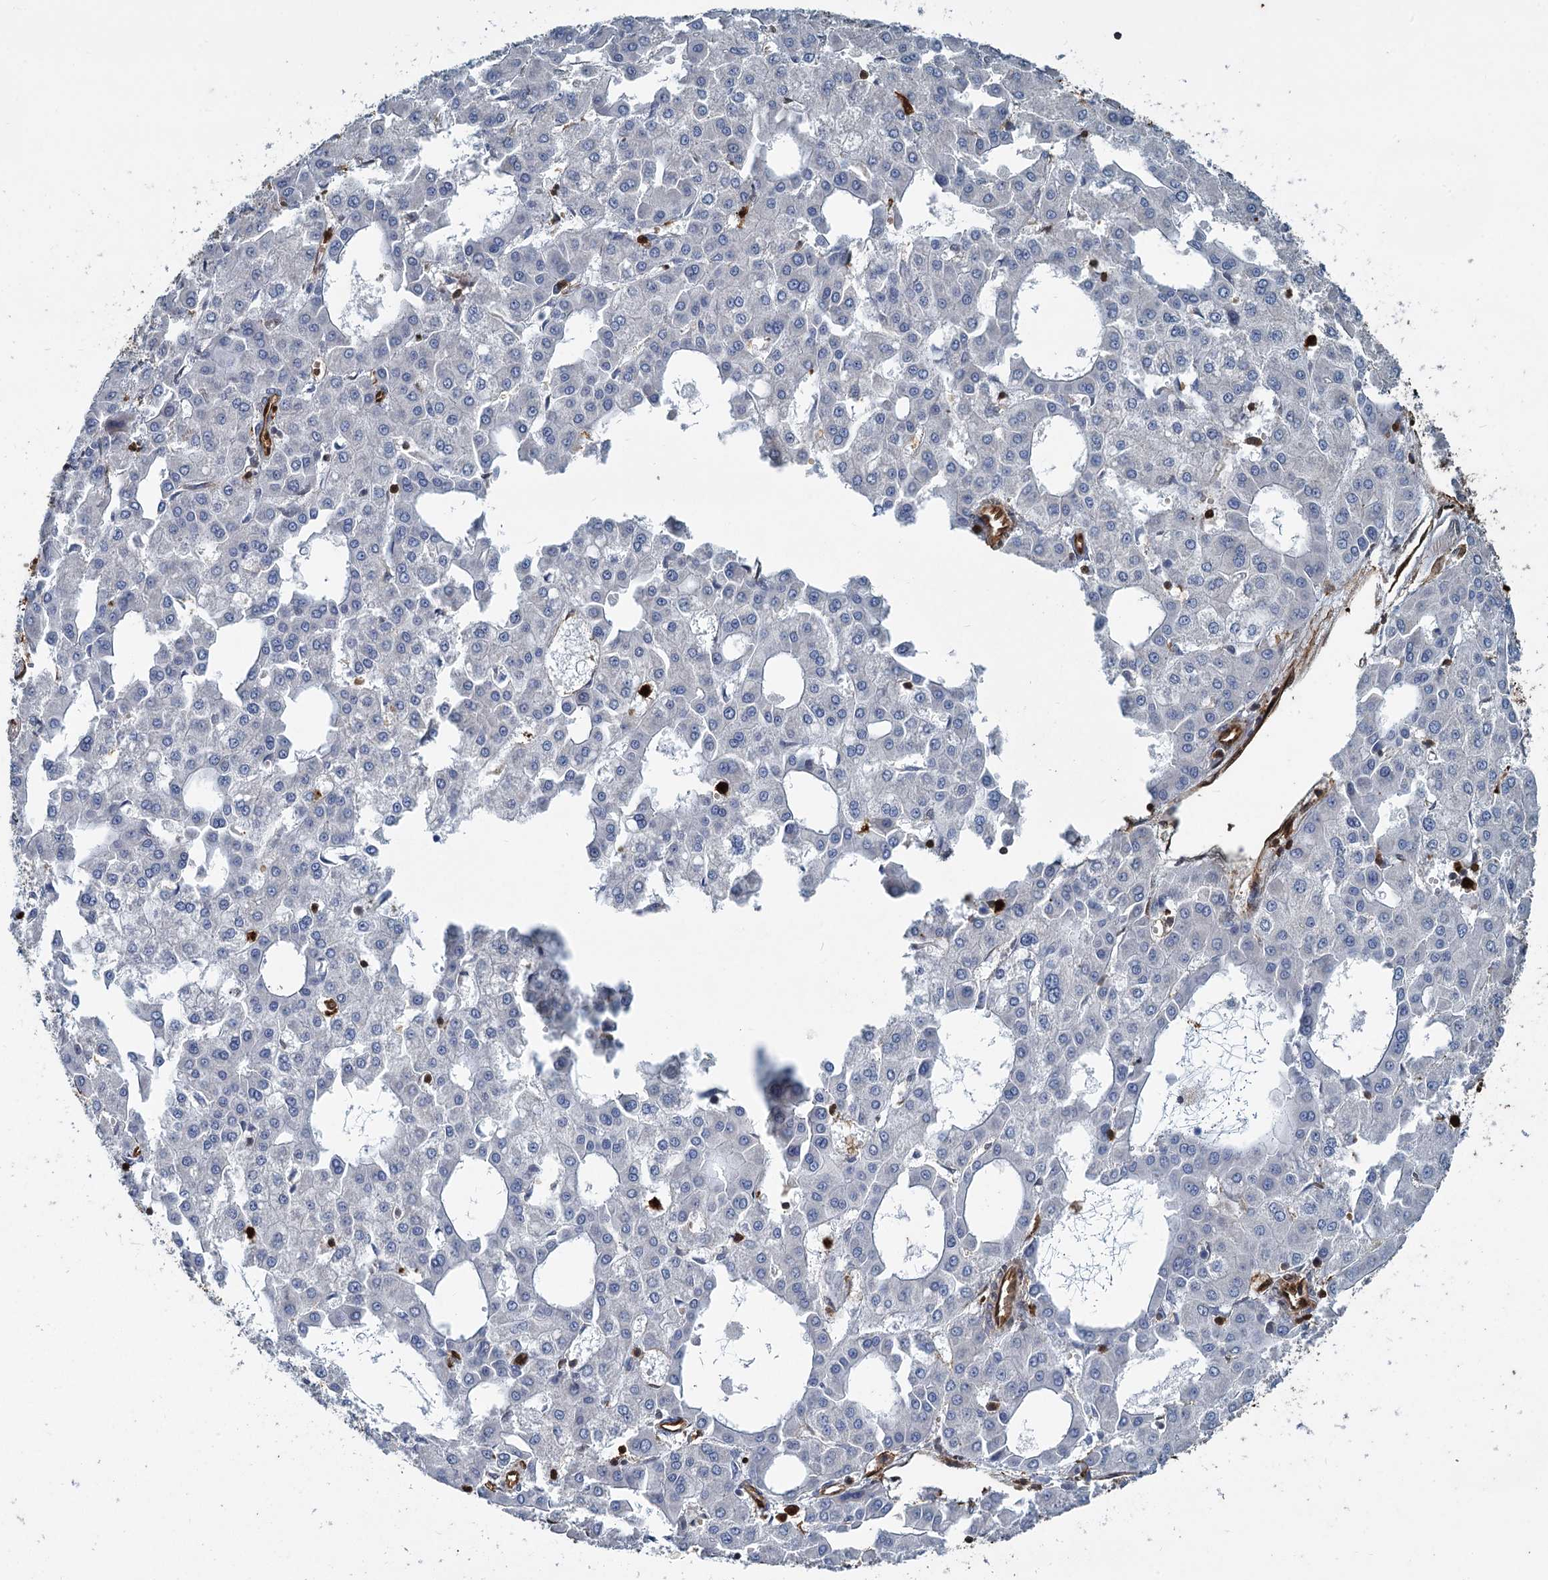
{"staining": {"intensity": "negative", "quantity": "none", "location": "none"}, "tissue": "liver cancer", "cell_type": "Tumor cells", "image_type": "cancer", "snomed": [{"axis": "morphology", "description": "Carcinoma, Hepatocellular, NOS"}, {"axis": "topography", "description": "Liver"}], "caption": "A micrograph of human liver hepatocellular carcinoma is negative for staining in tumor cells.", "gene": "S100A6", "patient": {"sex": "male", "age": 47}}